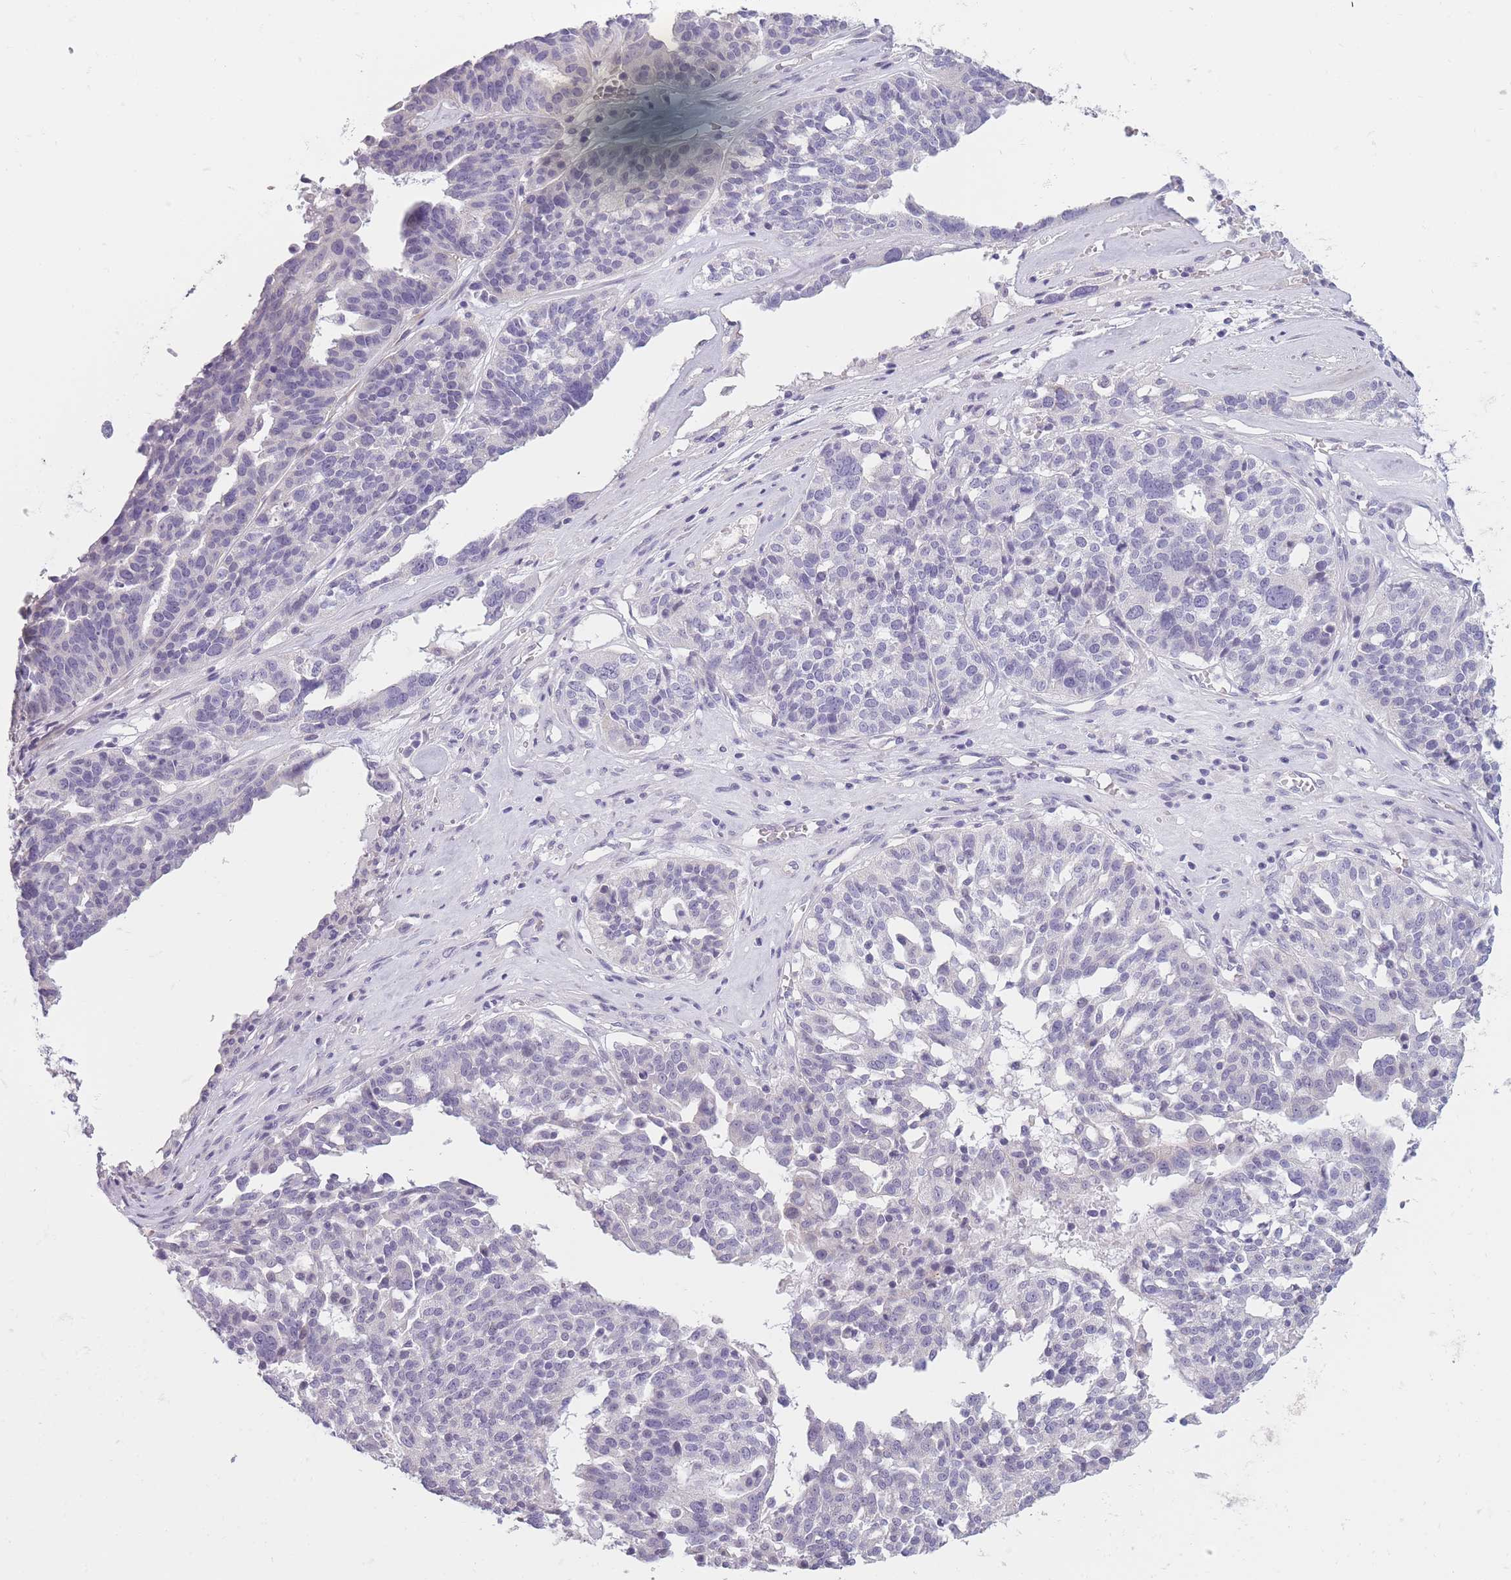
{"staining": {"intensity": "negative", "quantity": "none", "location": "none"}, "tissue": "ovarian cancer", "cell_type": "Tumor cells", "image_type": "cancer", "snomed": [{"axis": "morphology", "description": "Cystadenocarcinoma, serous, NOS"}, {"axis": "topography", "description": "Ovary"}], "caption": "This is an immunohistochemistry (IHC) photomicrograph of ovarian serous cystadenocarcinoma. There is no expression in tumor cells.", "gene": "TMEM236", "patient": {"sex": "female", "age": 59}}